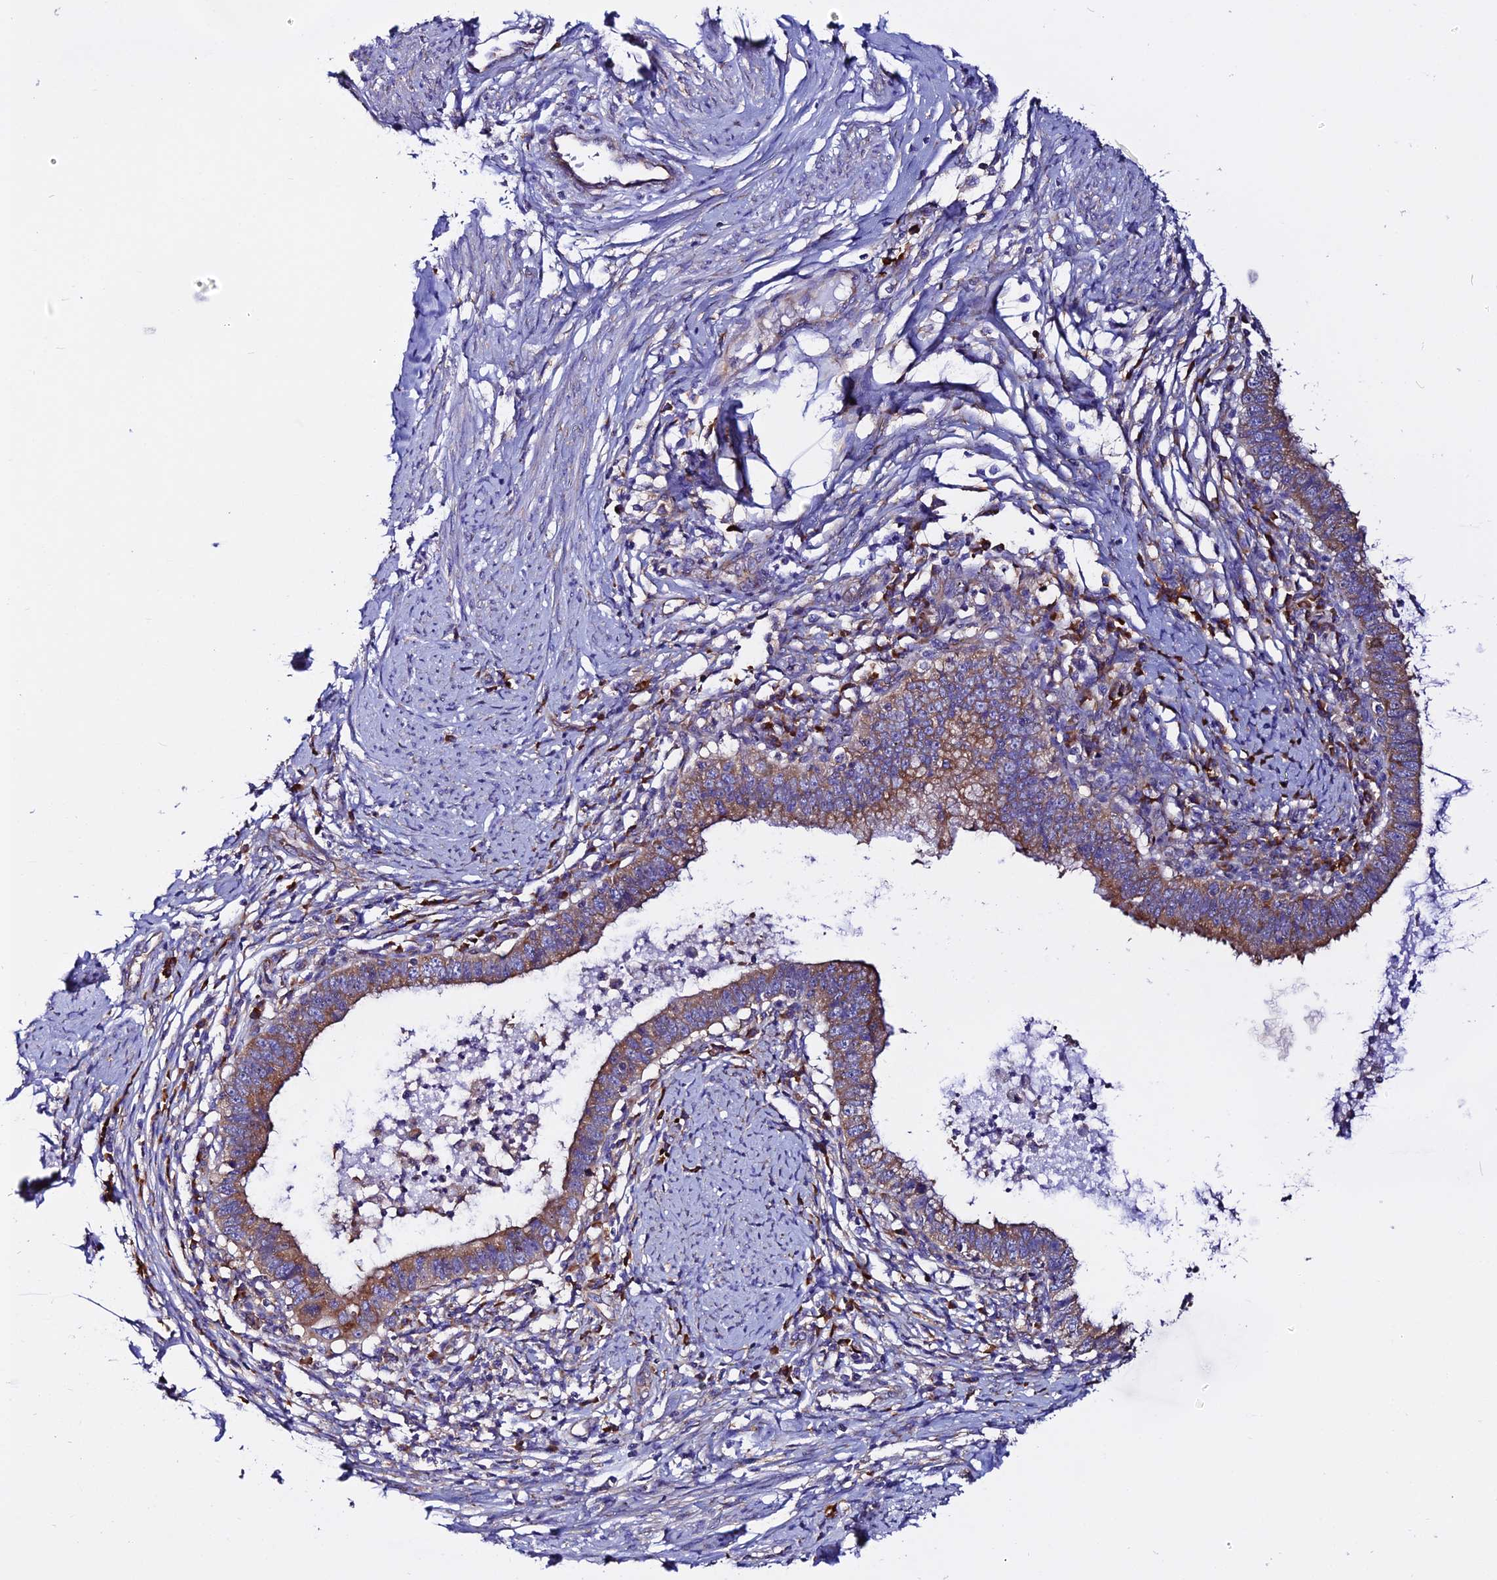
{"staining": {"intensity": "moderate", "quantity": ">75%", "location": "cytoplasmic/membranous"}, "tissue": "cervical cancer", "cell_type": "Tumor cells", "image_type": "cancer", "snomed": [{"axis": "morphology", "description": "Adenocarcinoma, NOS"}, {"axis": "topography", "description": "Cervix"}], "caption": "Adenocarcinoma (cervical) stained with DAB immunohistochemistry (IHC) displays medium levels of moderate cytoplasmic/membranous expression in about >75% of tumor cells.", "gene": "EEF1G", "patient": {"sex": "female", "age": 36}}